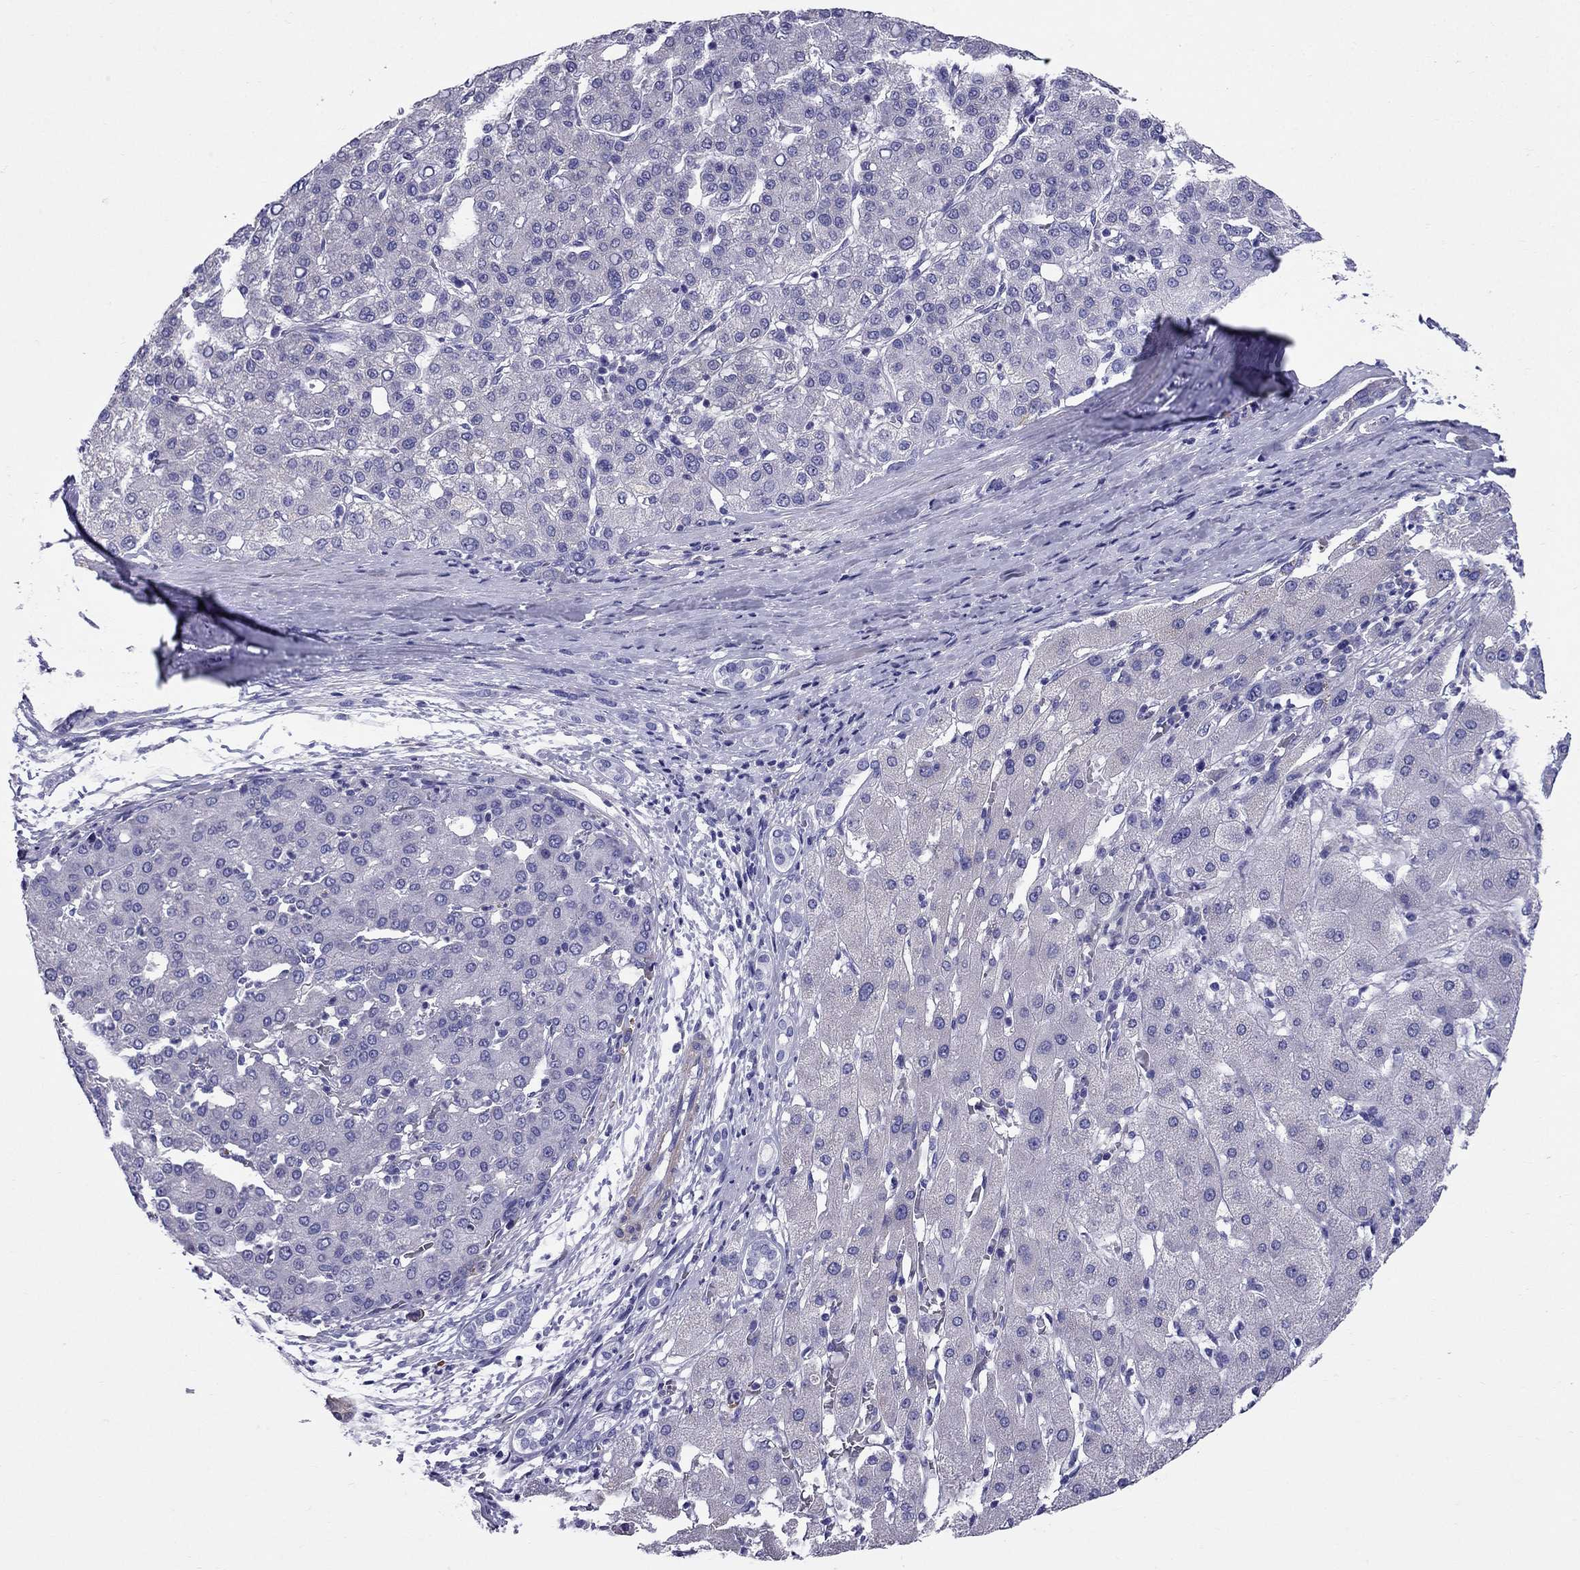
{"staining": {"intensity": "negative", "quantity": "none", "location": "none"}, "tissue": "liver cancer", "cell_type": "Tumor cells", "image_type": "cancer", "snomed": [{"axis": "morphology", "description": "Carcinoma, Hepatocellular, NOS"}, {"axis": "topography", "description": "Liver"}], "caption": "IHC of human liver cancer exhibits no staining in tumor cells.", "gene": "GPR50", "patient": {"sex": "male", "age": 65}}